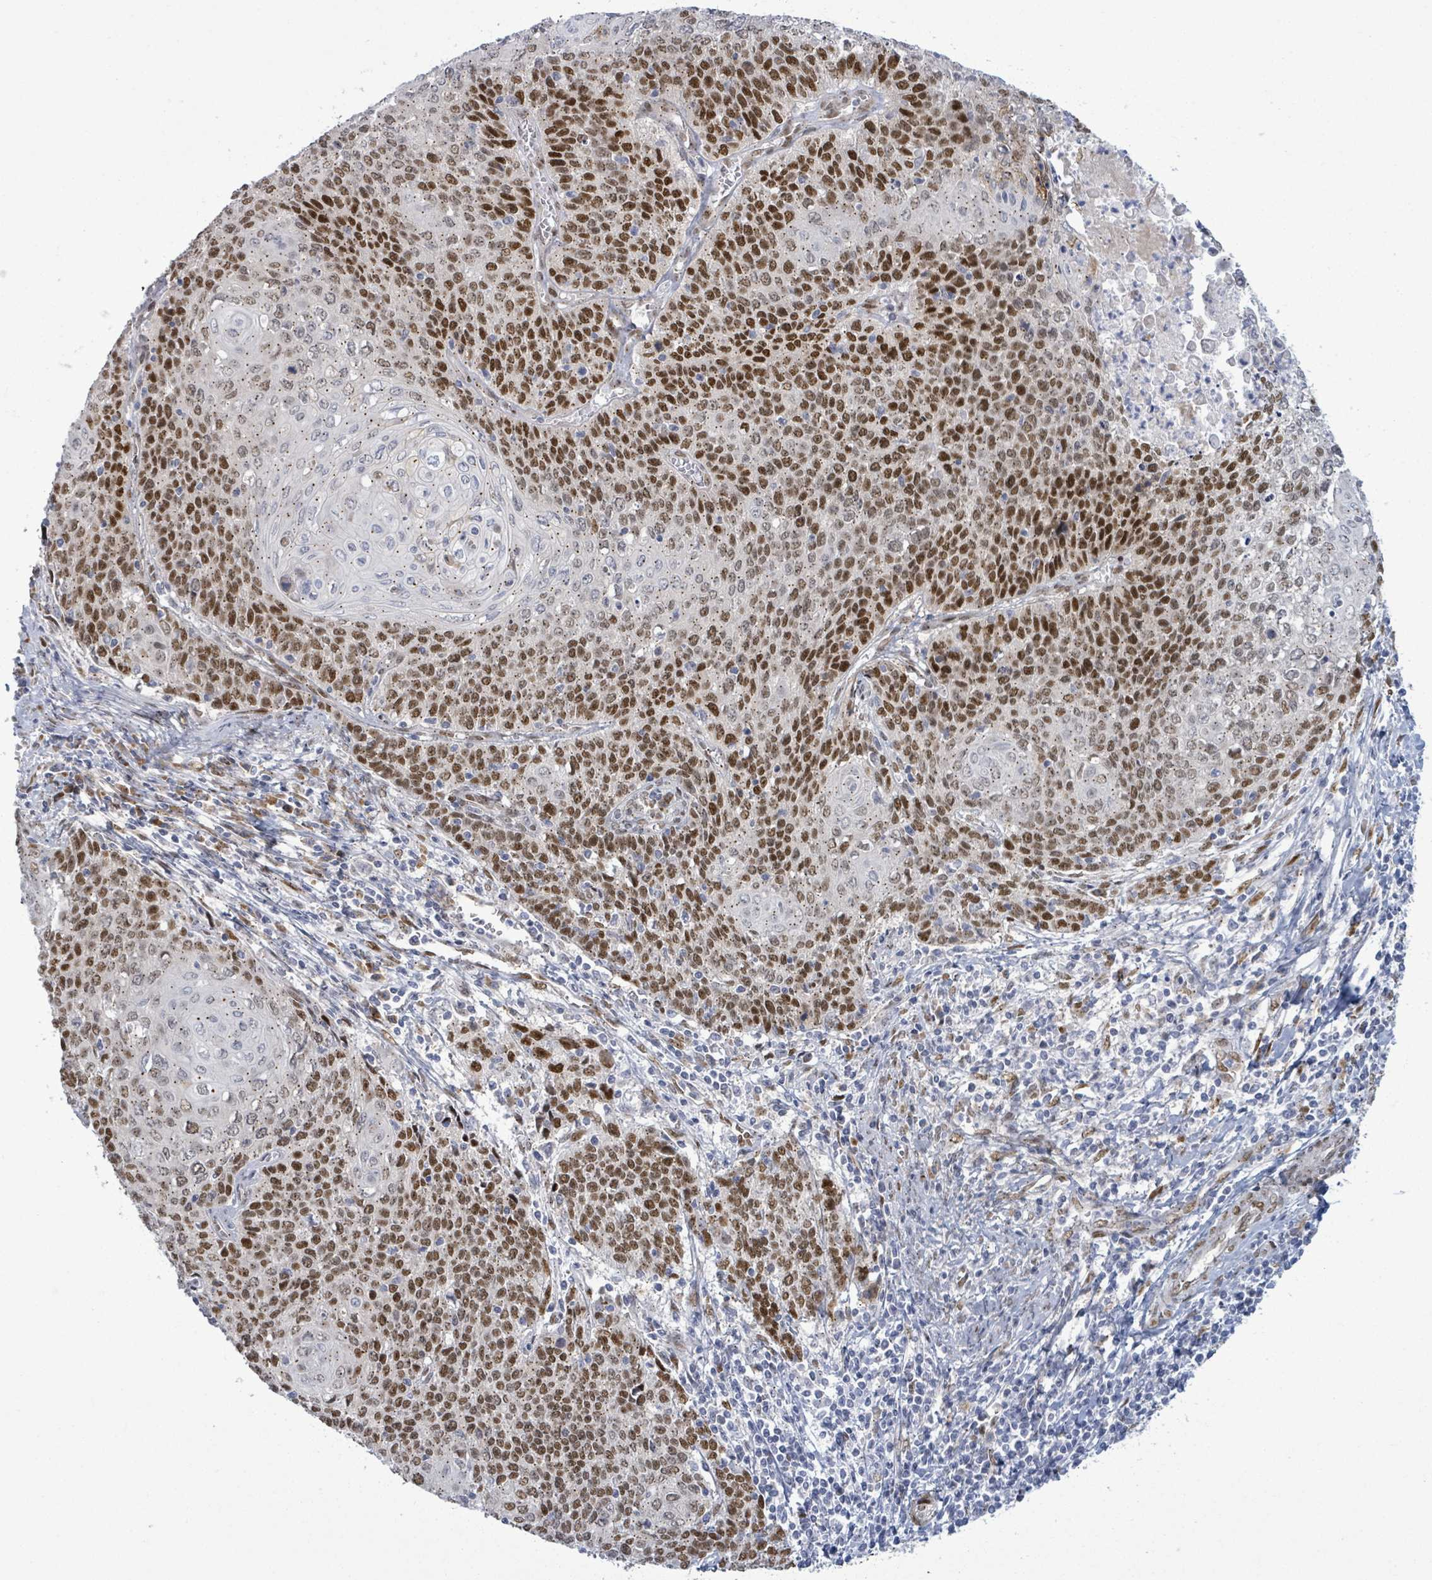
{"staining": {"intensity": "moderate", "quantity": ">75%", "location": "nuclear"}, "tissue": "cervical cancer", "cell_type": "Tumor cells", "image_type": "cancer", "snomed": [{"axis": "morphology", "description": "Squamous cell carcinoma, NOS"}, {"axis": "topography", "description": "Cervix"}], "caption": "A photomicrograph showing moderate nuclear staining in approximately >75% of tumor cells in cervical squamous cell carcinoma, as visualized by brown immunohistochemical staining.", "gene": "TUSC1", "patient": {"sex": "female", "age": 39}}